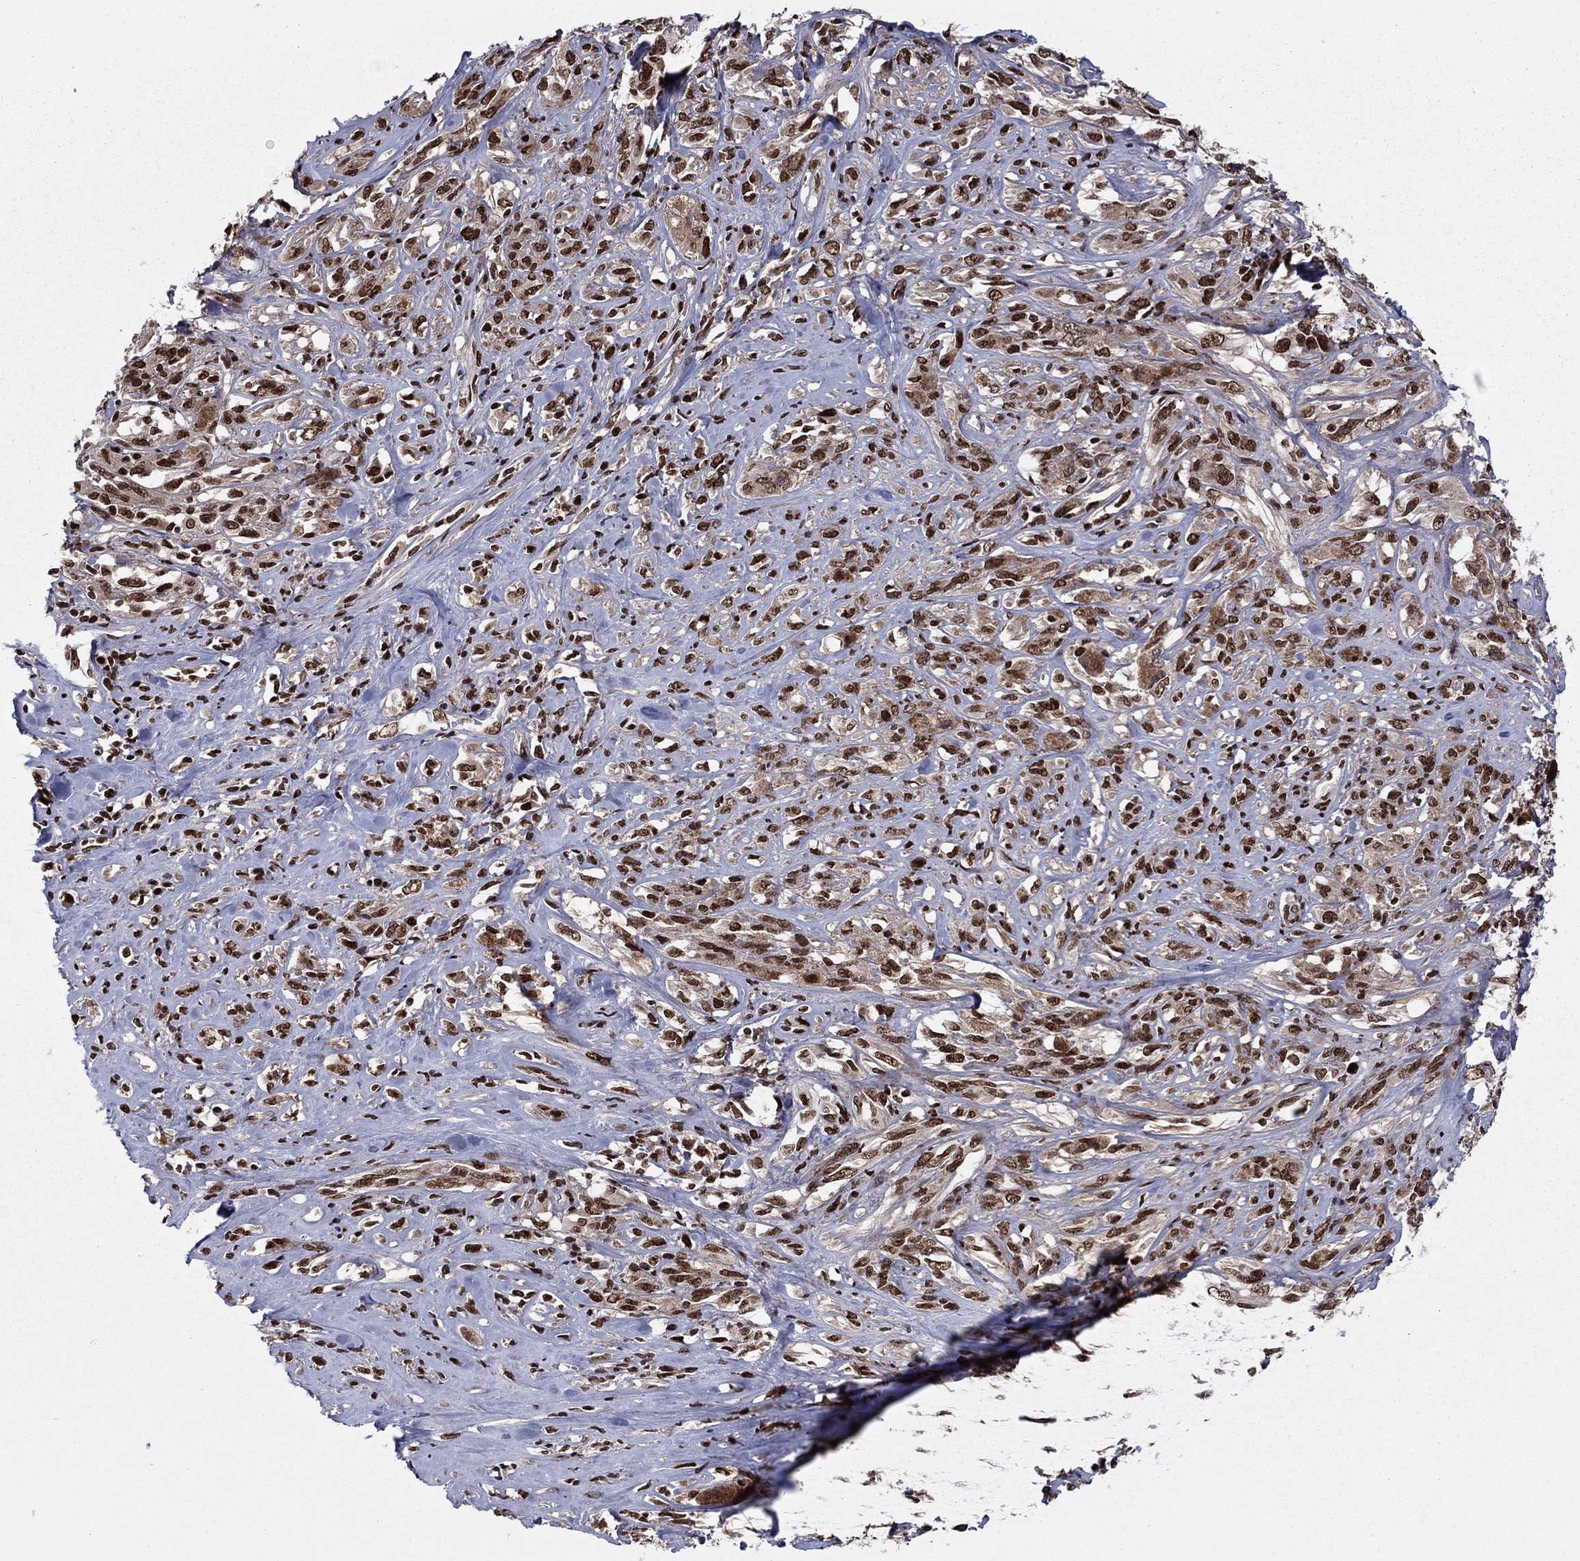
{"staining": {"intensity": "strong", "quantity": ">75%", "location": "nuclear"}, "tissue": "melanoma", "cell_type": "Tumor cells", "image_type": "cancer", "snomed": [{"axis": "morphology", "description": "Malignant melanoma, NOS"}, {"axis": "topography", "description": "Skin"}], "caption": "Melanoma stained for a protein shows strong nuclear positivity in tumor cells.", "gene": "USP54", "patient": {"sex": "female", "age": 91}}